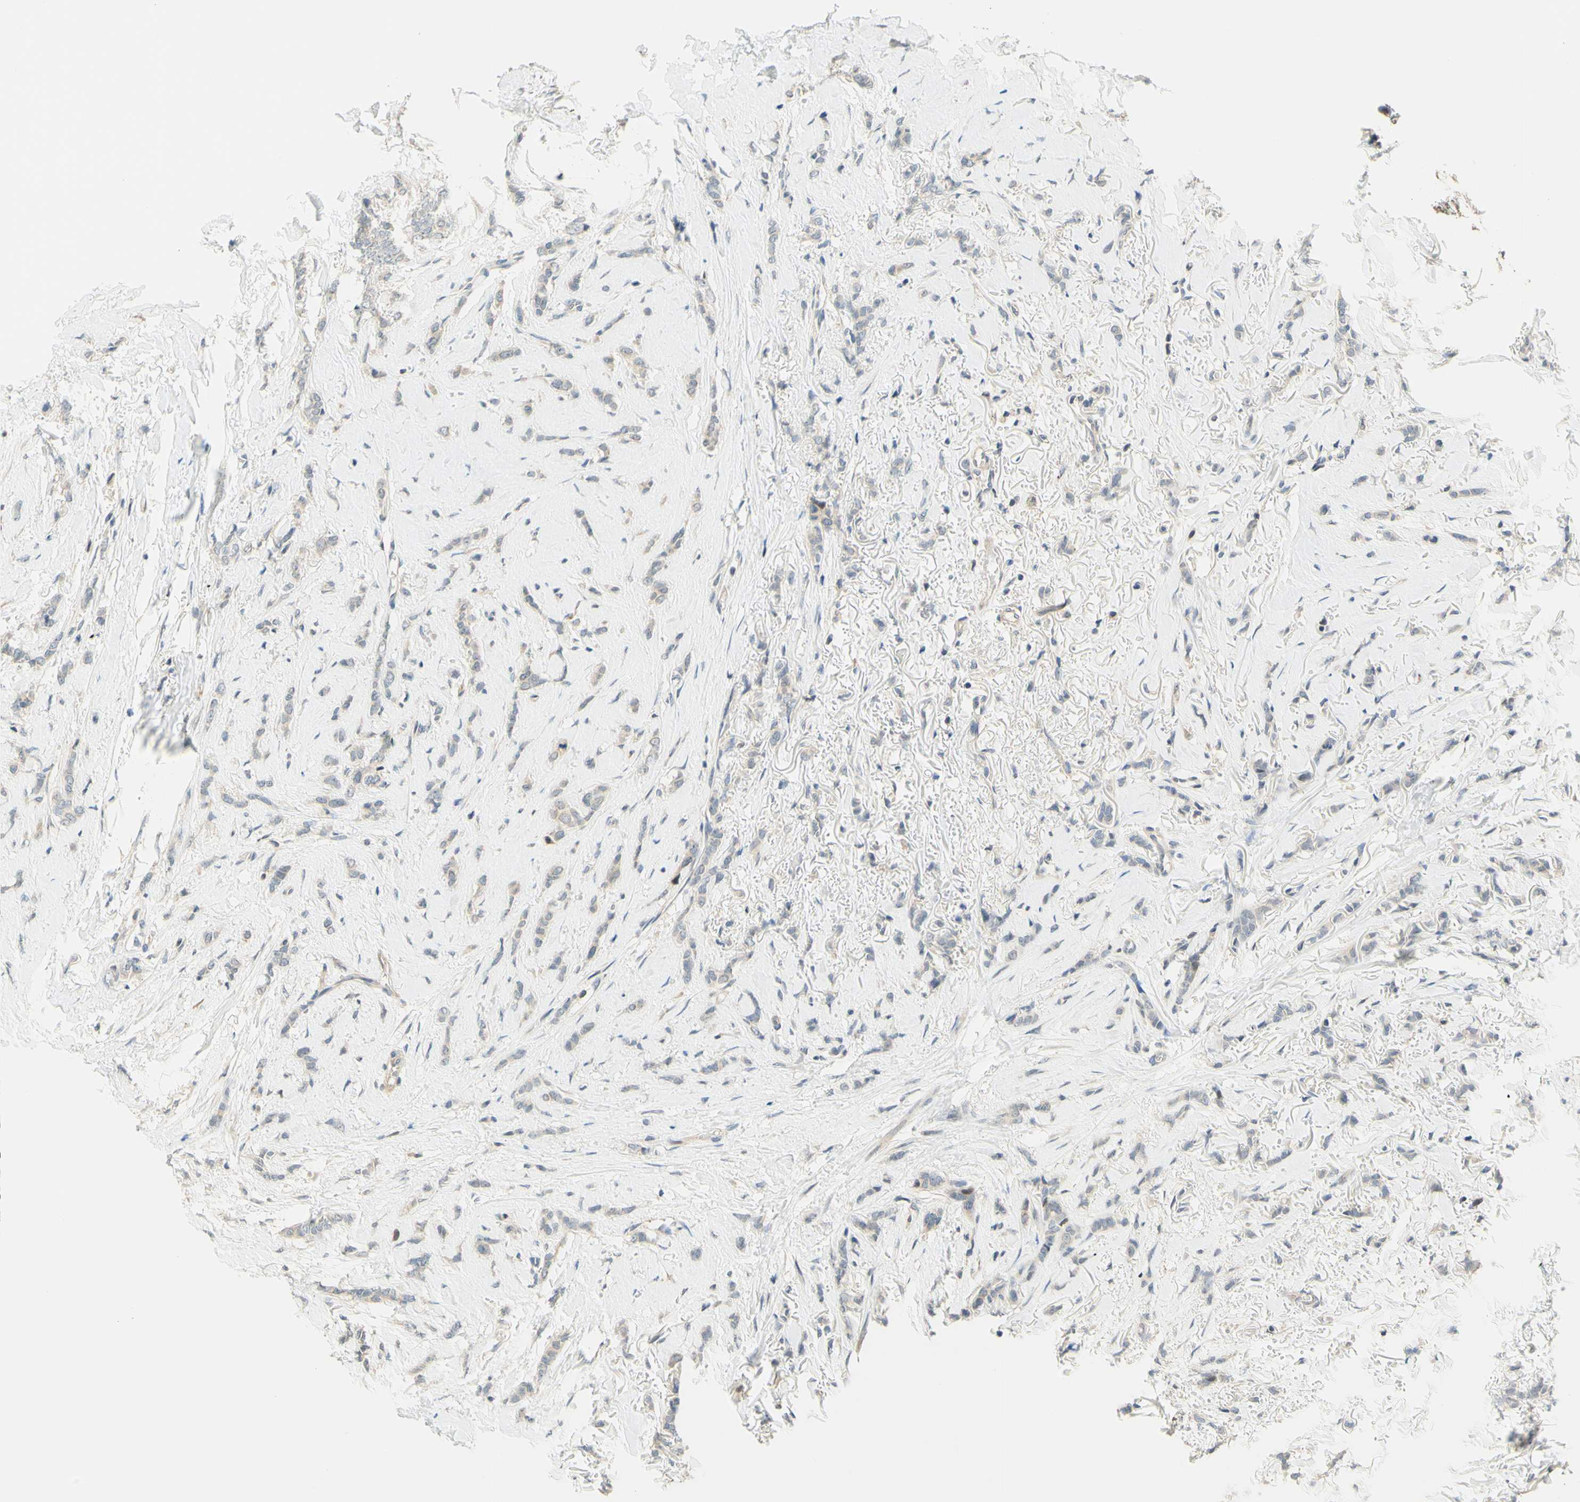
{"staining": {"intensity": "weak", "quantity": "<25%", "location": "cytoplasmic/membranous"}, "tissue": "breast cancer", "cell_type": "Tumor cells", "image_type": "cancer", "snomed": [{"axis": "morphology", "description": "Lobular carcinoma"}, {"axis": "topography", "description": "Skin"}, {"axis": "topography", "description": "Breast"}], "caption": "Breast lobular carcinoma stained for a protein using immunohistochemistry displays no staining tumor cells.", "gene": "C2CD2L", "patient": {"sex": "female", "age": 46}}